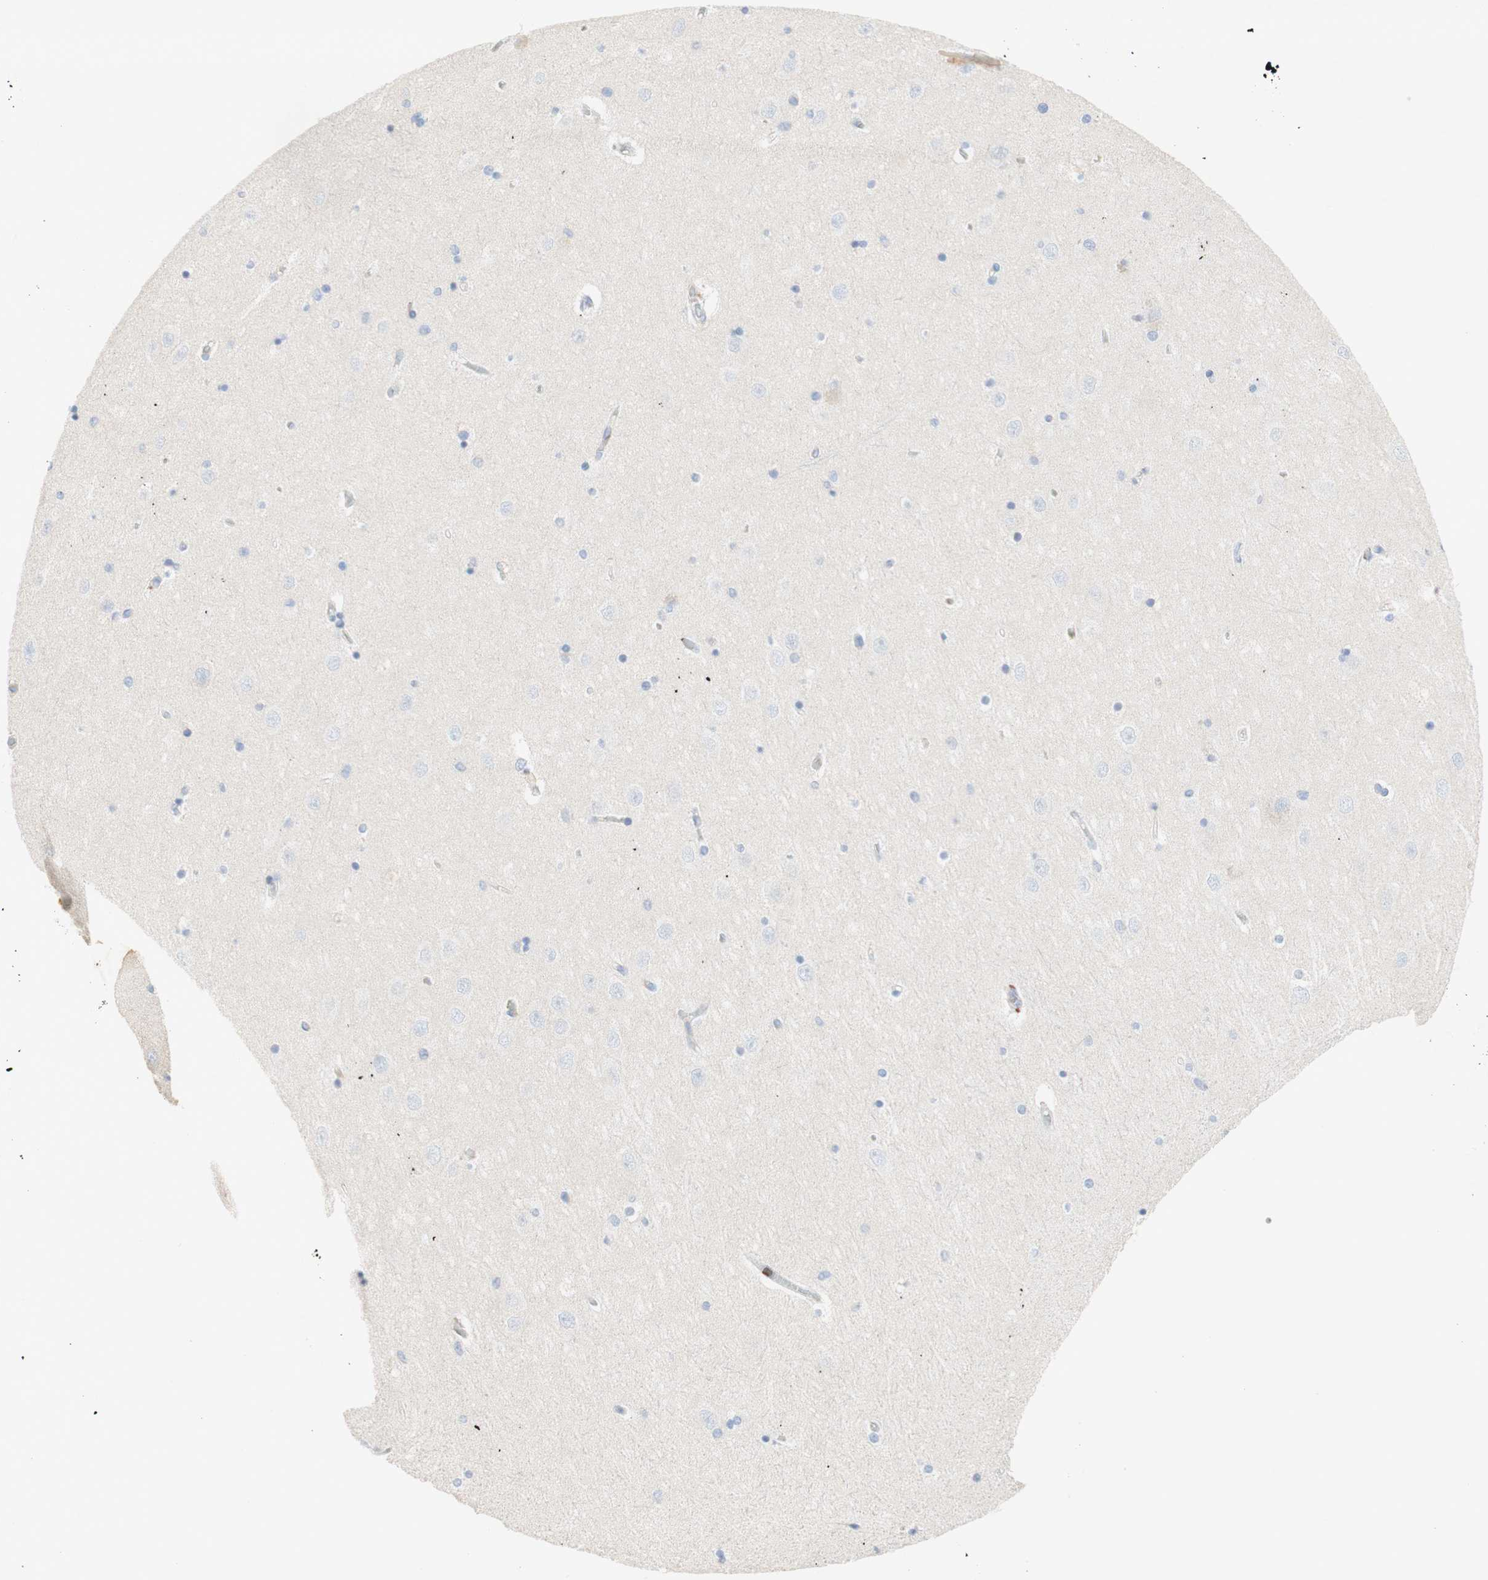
{"staining": {"intensity": "weak", "quantity": "<25%", "location": "cytoplasmic/membranous"}, "tissue": "hippocampus", "cell_type": "Glial cells", "image_type": "normal", "snomed": [{"axis": "morphology", "description": "Normal tissue, NOS"}, {"axis": "topography", "description": "Hippocampus"}], "caption": "A histopathology image of hippocampus stained for a protein displays no brown staining in glial cells. The staining is performed using DAB brown chromogen with nuclei counter-stained in using hematoxylin.", "gene": "EPO", "patient": {"sex": "female", "age": 54}}